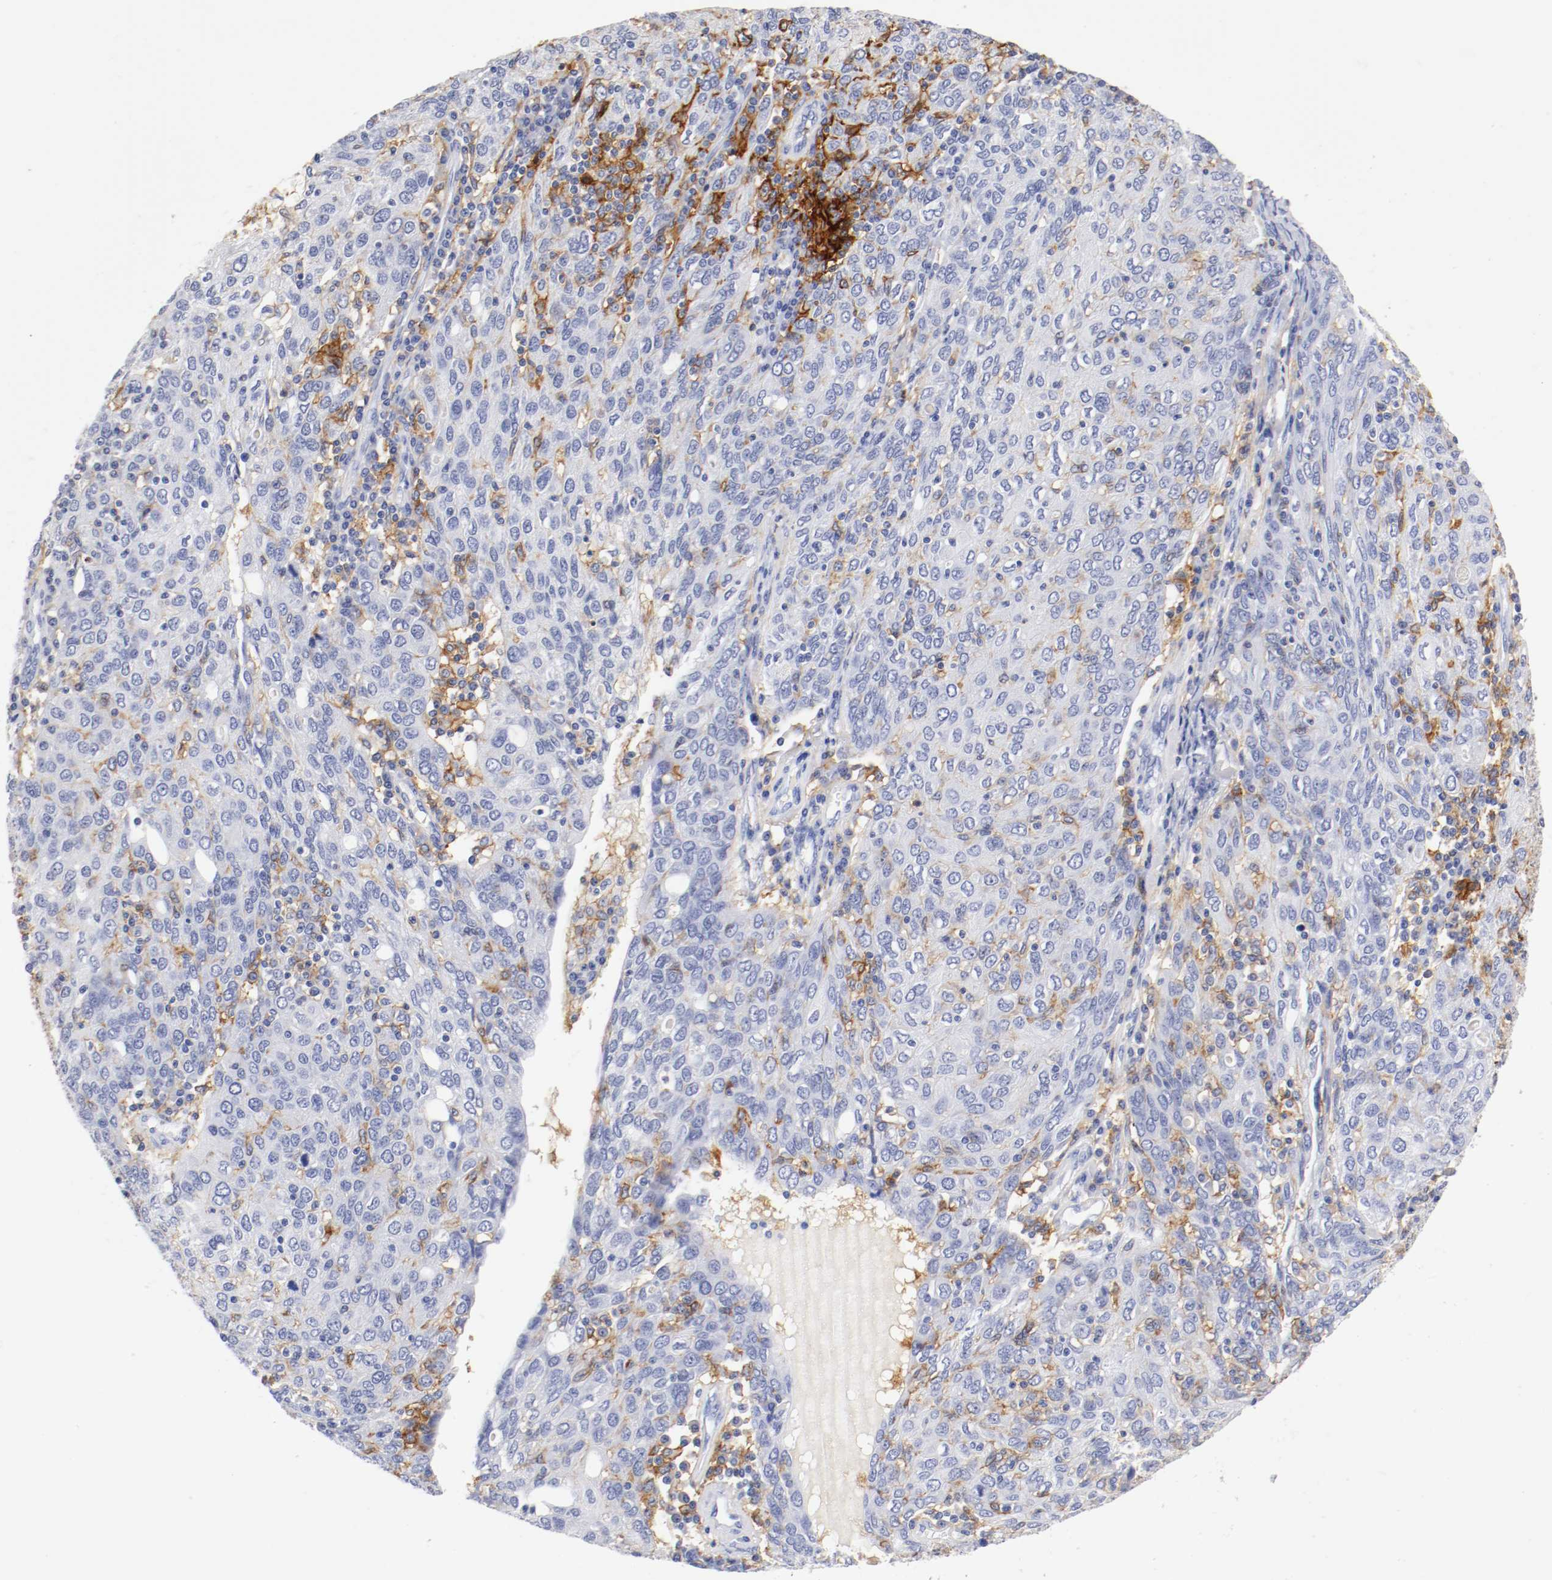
{"staining": {"intensity": "moderate", "quantity": "<25%", "location": "cytoplasmic/membranous"}, "tissue": "ovarian cancer", "cell_type": "Tumor cells", "image_type": "cancer", "snomed": [{"axis": "morphology", "description": "Carcinoma, endometroid"}, {"axis": "topography", "description": "Ovary"}], "caption": "Immunohistochemical staining of ovarian cancer (endometroid carcinoma) displays moderate cytoplasmic/membranous protein expression in approximately <25% of tumor cells.", "gene": "ITGAX", "patient": {"sex": "female", "age": 50}}